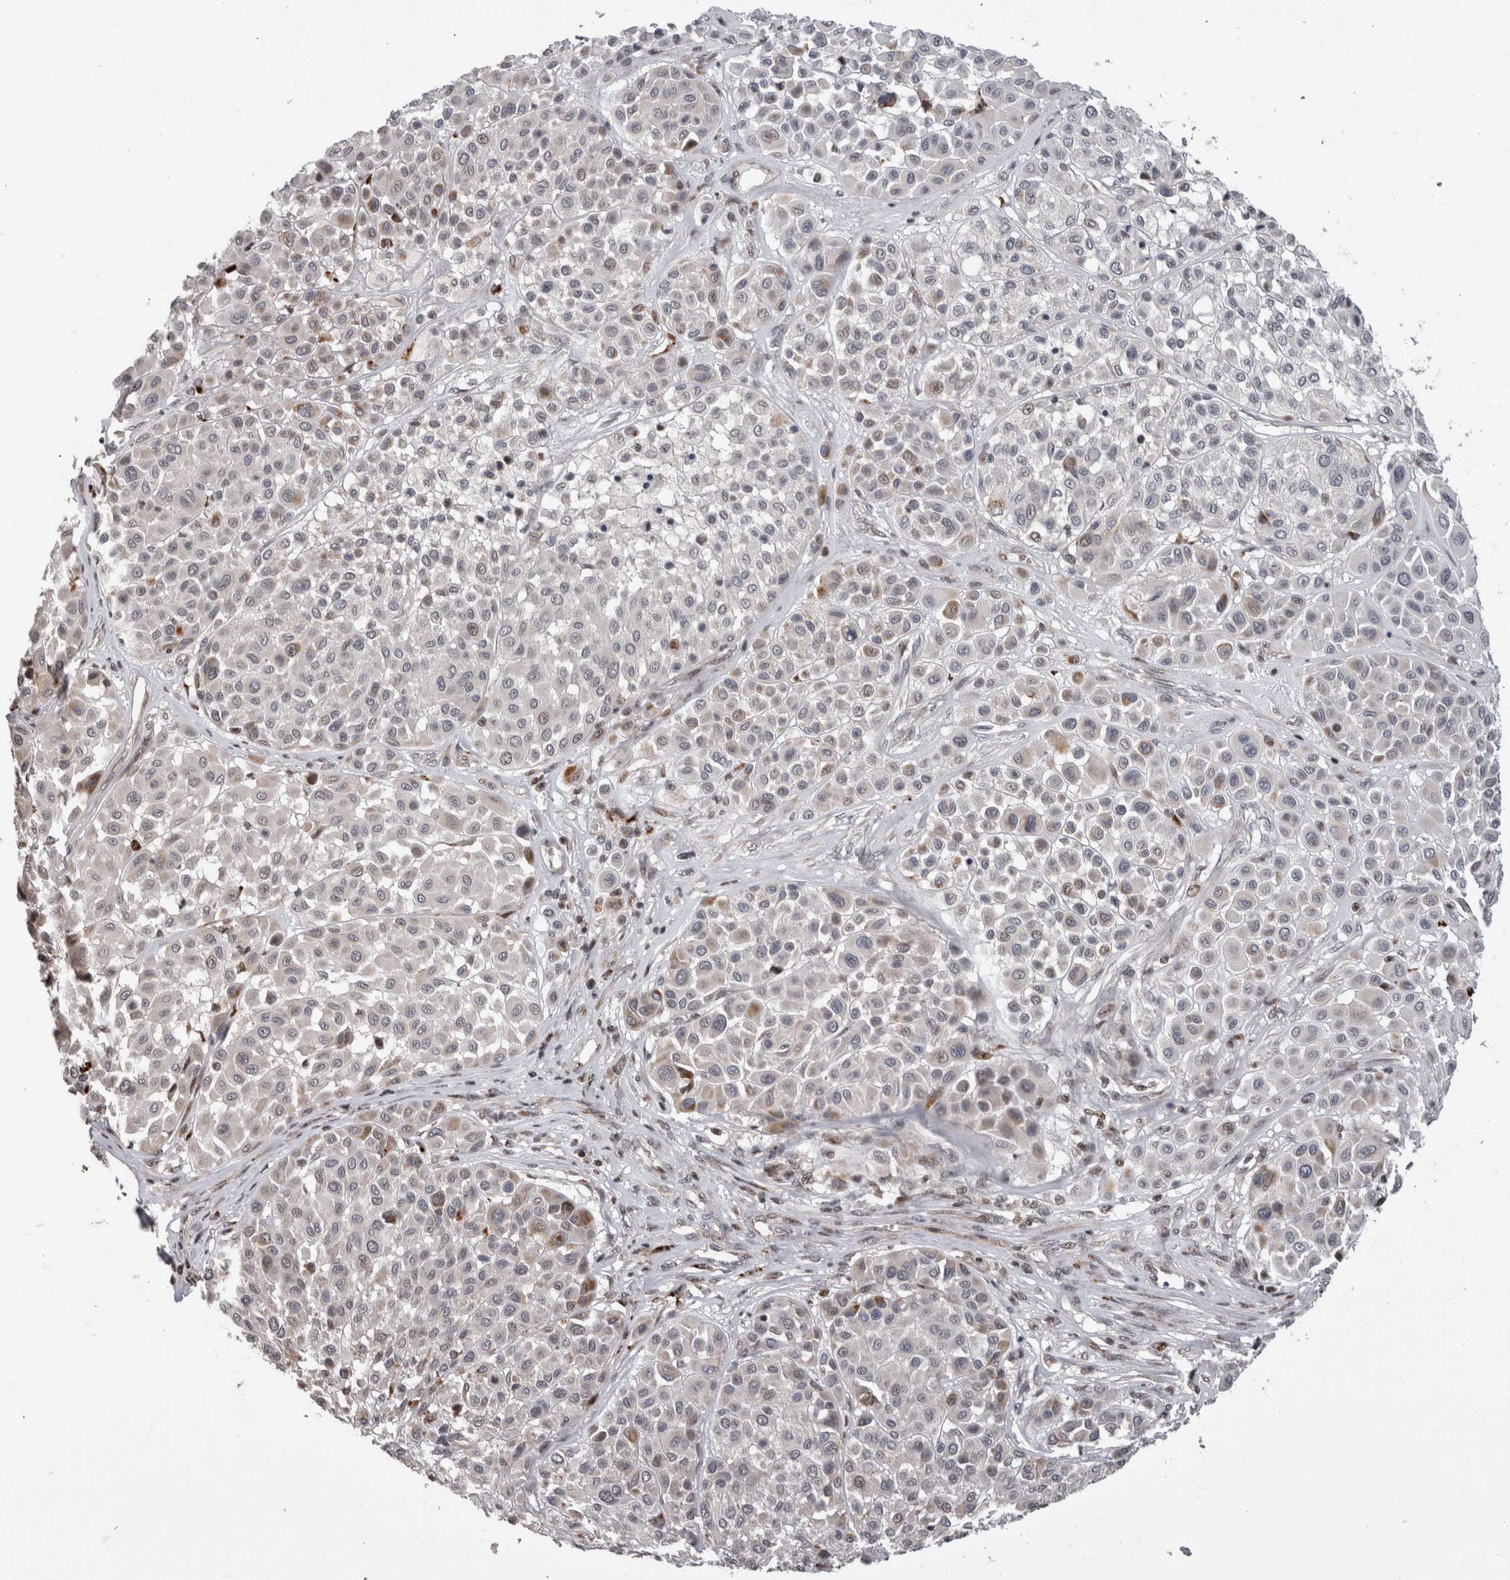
{"staining": {"intensity": "weak", "quantity": "<25%", "location": "cytoplasmic/membranous"}, "tissue": "melanoma", "cell_type": "Tumor cells", "image_type": "cancer", "snomed": [{"axis": "morphology", "description": "Malignant melanoma, Metastatic site"}, {"axis": "topography", "description": "Soft tissue"}], "caption": "This is a photomicrograph of IHC staining of melanoma, which shows no expression in tumor cells.", "gene": "ZBTB11", "patient": {"sex": "male", "age": 41}}